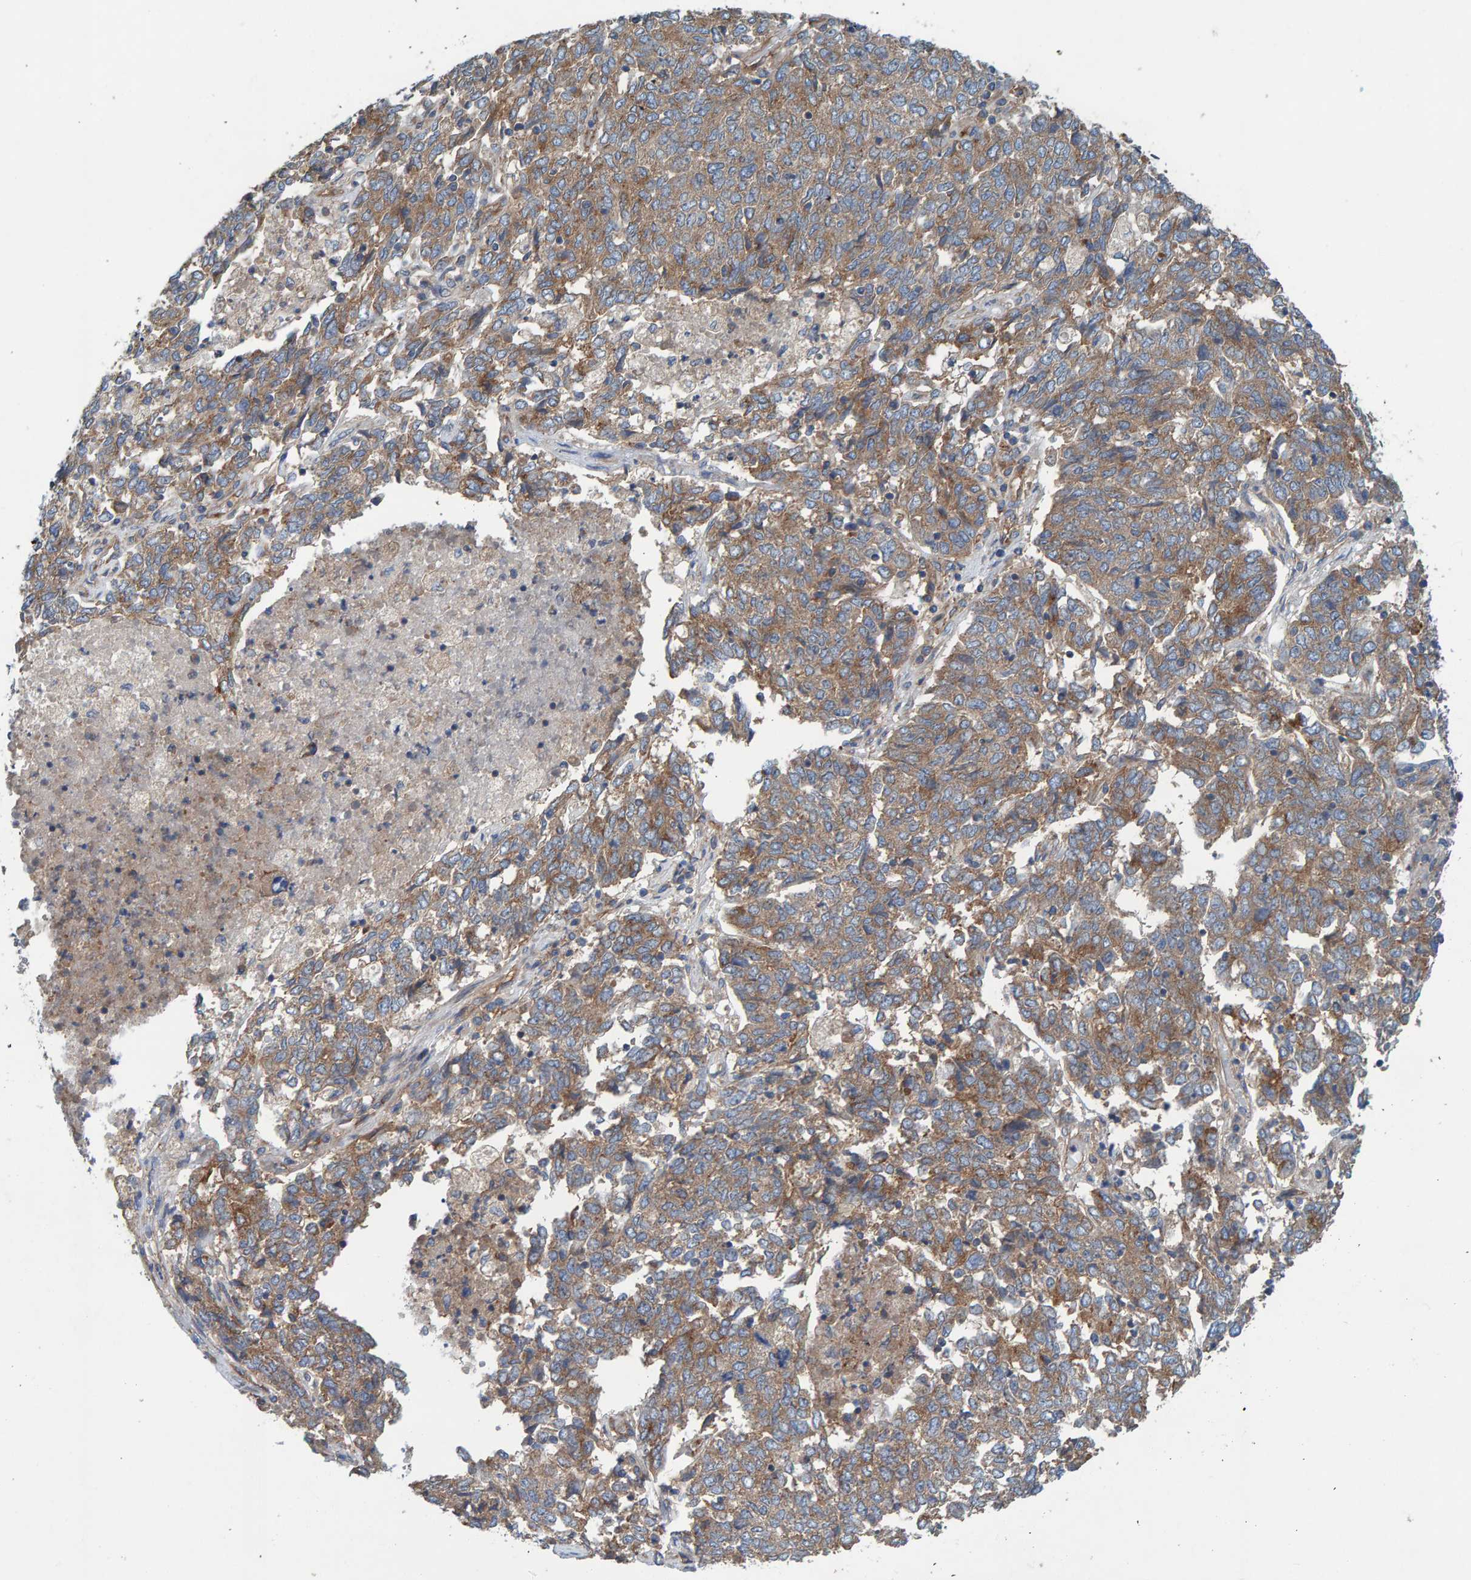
{"staining": {"intensity": "moderate", "quantity": ">75%", "location": "cytoplasmic/membranous"}, "tissue": "endometrial cancer", "cell_type": "Tumor cells", "image_type": "cancer", "snomed": [{"axis": "morphology", "description": "Adenocarcinoma, NOS"}, {"axis": "topography", "description": "Endometrium"}], "caption": "This image demonstrates IHC staining of human adenocarcinoma (endometrial), with medium moderate cytoplasmic/membranous staining in about >75% of tumor cells.", "gene": "MKLN1", "patient": {"sex": "female", "age": 80}}